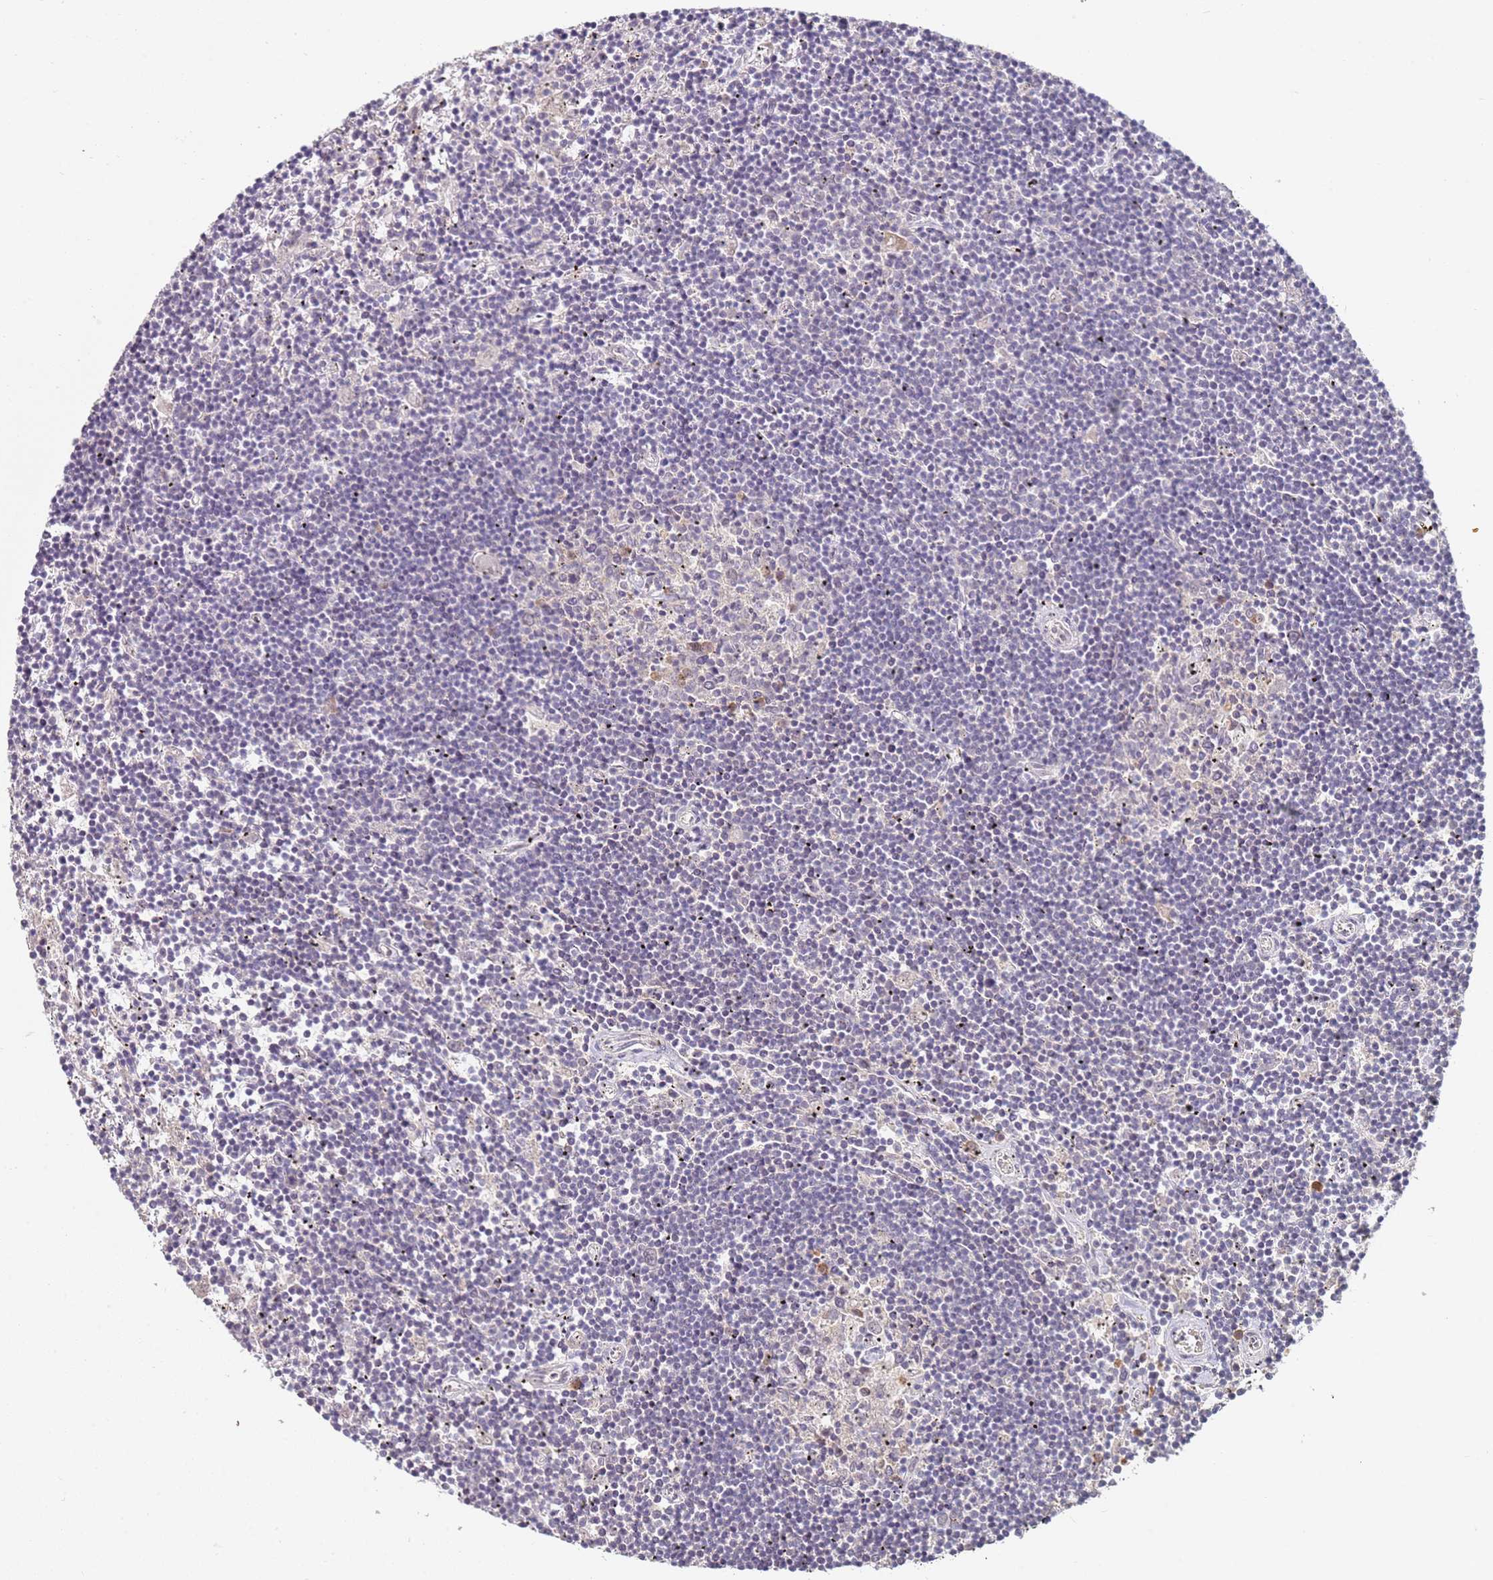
{"staining": {"intensity": "negative", "quantity": "none", "location": "none"}, "tissue": "lymphoma", "cell_type": "Tumor cells", "image_type": "cancer", "snomed": [{"axis": "morphology", "description": "Malignant lymphoma, non-Hodgkin's type, Low grade"}, {"axis": "topography", "description": "Spleen"}], "caption": "This photomicrograph is of low-grade malignant lymphoma, non-Hodgkin's type stained with immunohistochemistry (IHC) to label a protein in brown with the nuclei are counter-stained blue. There is no expression in tumor cells.", "gene": "WDR93", "patient": {"sex": "male", "age": 76}}